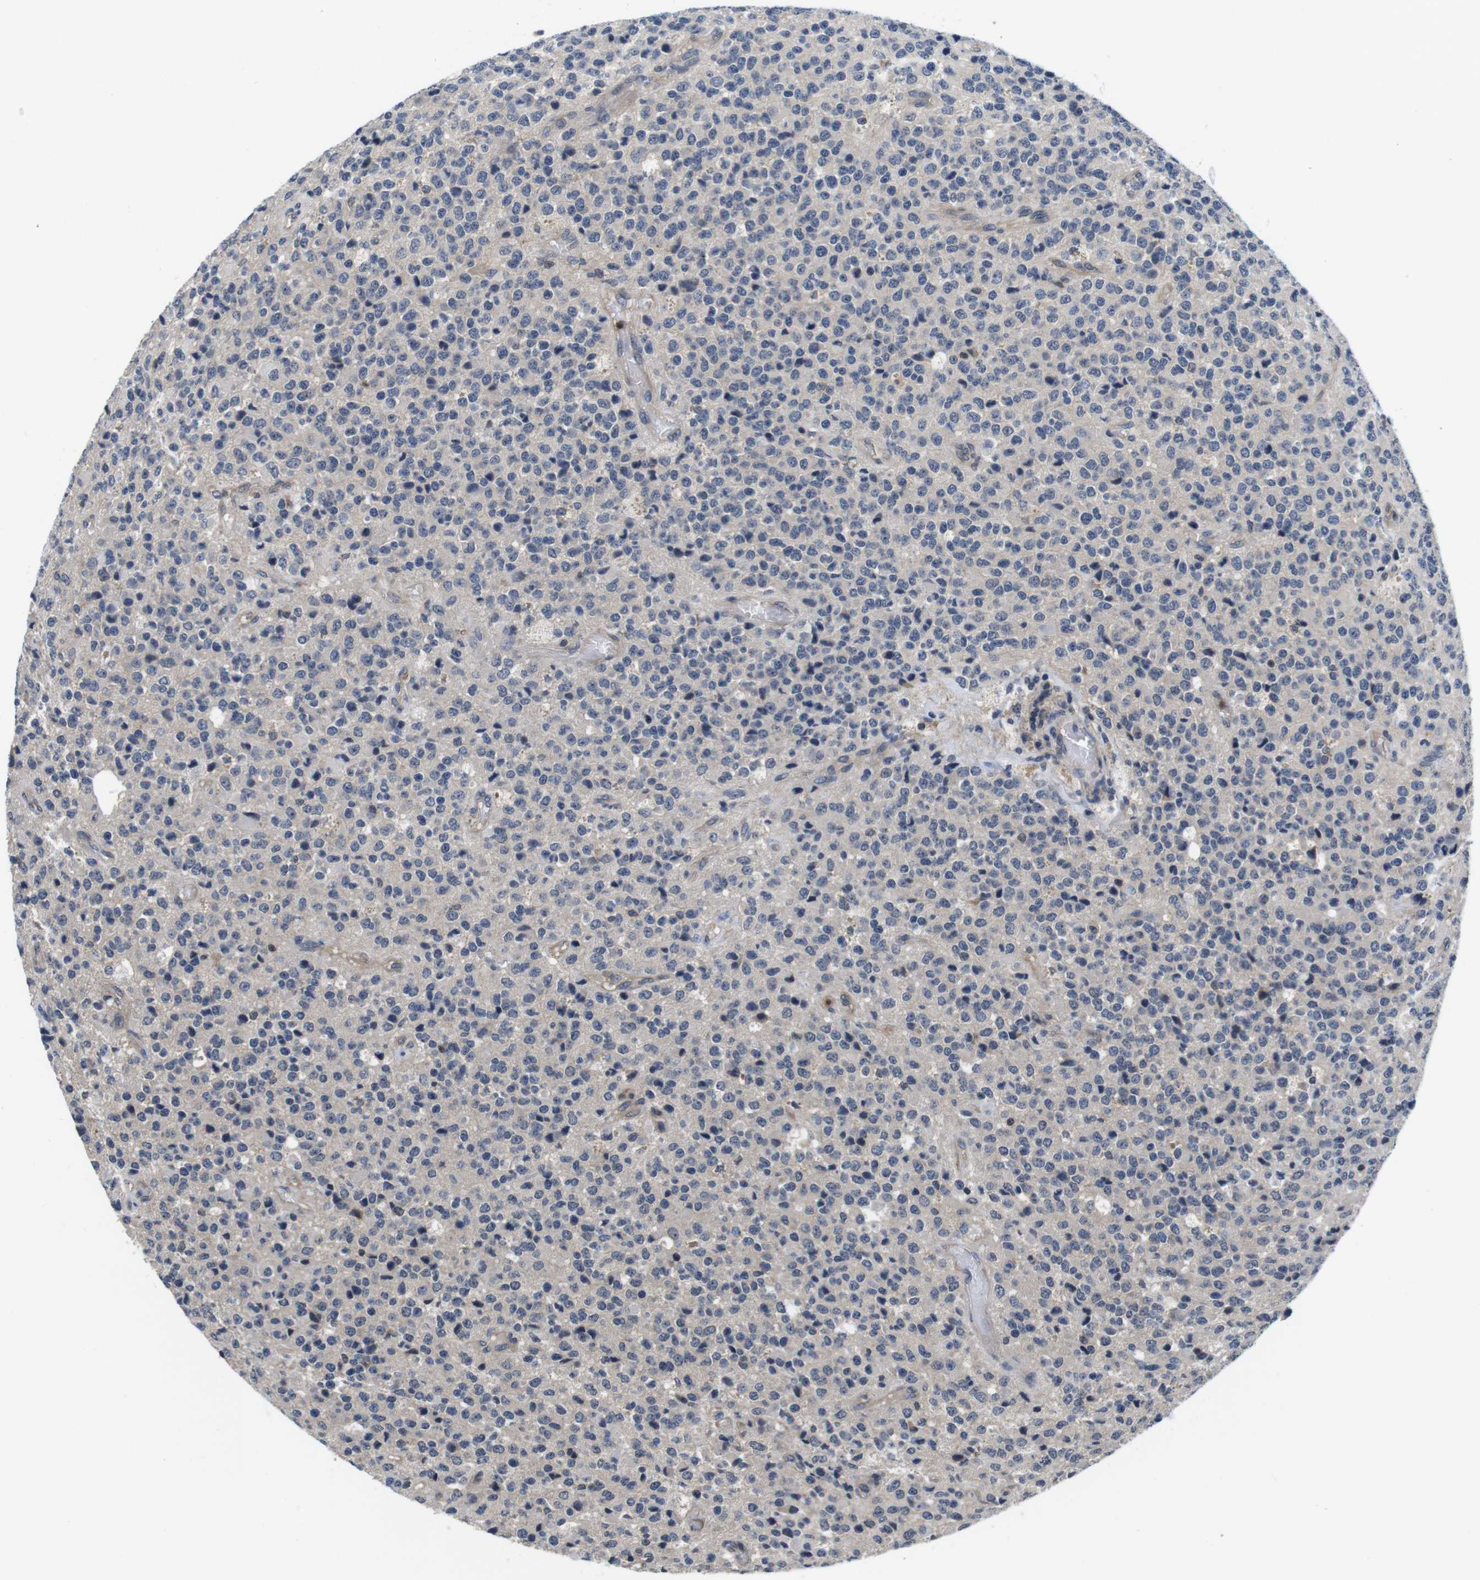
{"staining": {"intensity": "negative", "quantity": "none", "location": "none"}, "tissue": "glioma", "cell_type": "Tumor cells", "image_type": "cancer", "snomed": [{"axis": "morphology", "description": "Glioma, malignant, High grade"}, {"axis": "topography", "description": "pancreas cauda"}], "caption": "DAB immunohistochemical staining of human glioma exhibits no significant expression in tumor cells.", "gene": "FADD", "patient": {"sex": "male", "age": 60}}